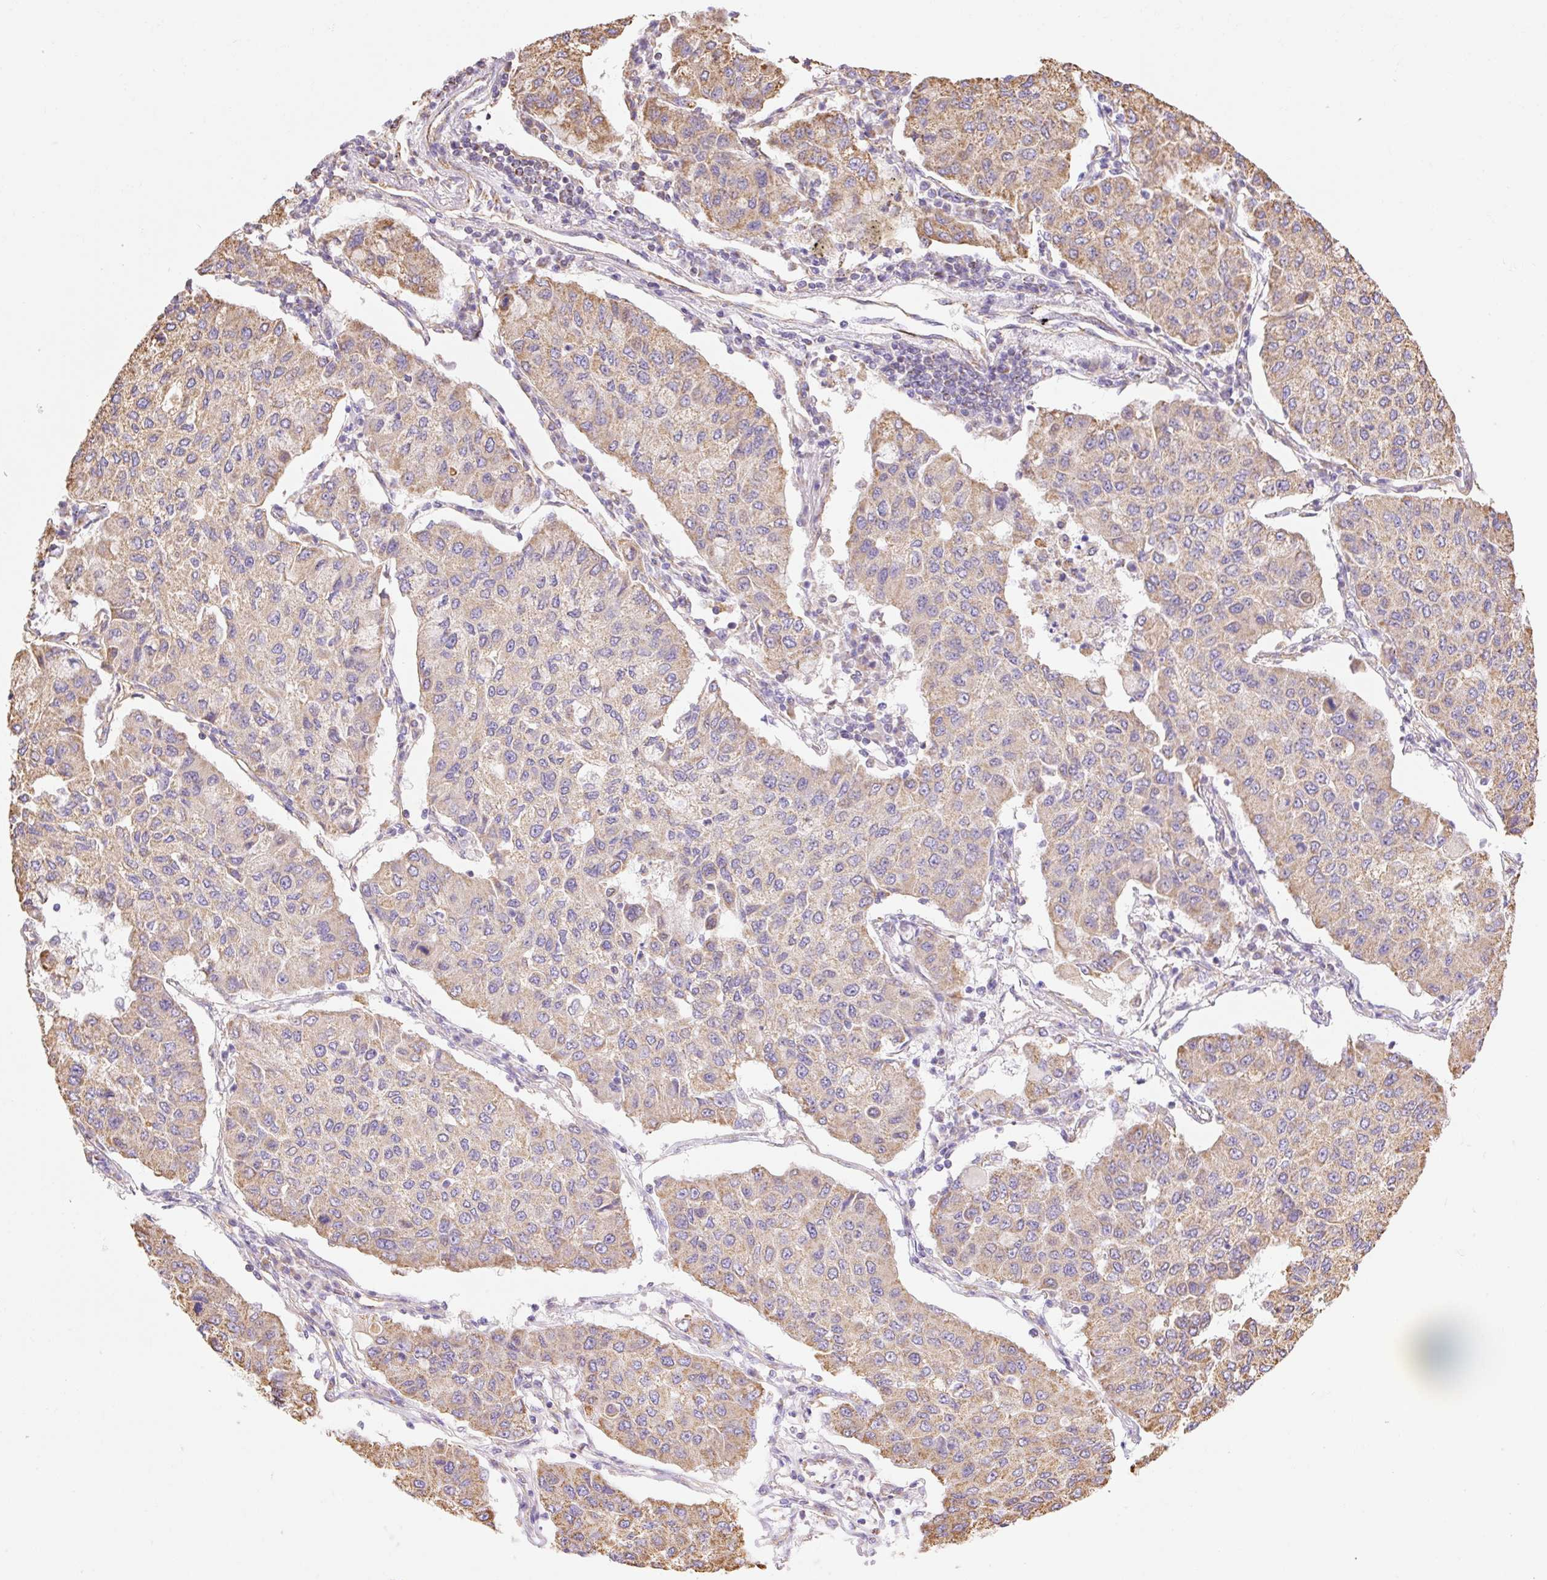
{"staining": {"intensity": "moderate", "quantity": ">75%", "location": "cytoplasmic/membranous"}, "tissue": "lung cancer", "cell_type": "Tumor cells", "image_type": "cancer", "snomed": [{"axis": "morphology", "description": "Squamous cell carcinoma, NOS"}, {"axis": "topography", "description": "Lung"}], "caption": "Moderate cytoplasmic/membranous protein expression is present in about >75% of tumor cells in lung cancer. (Brightfield microscopy of DAB IHC at high magnification).", "gene": "ESAM", "patient": {"sex": "male", "age": 74}}